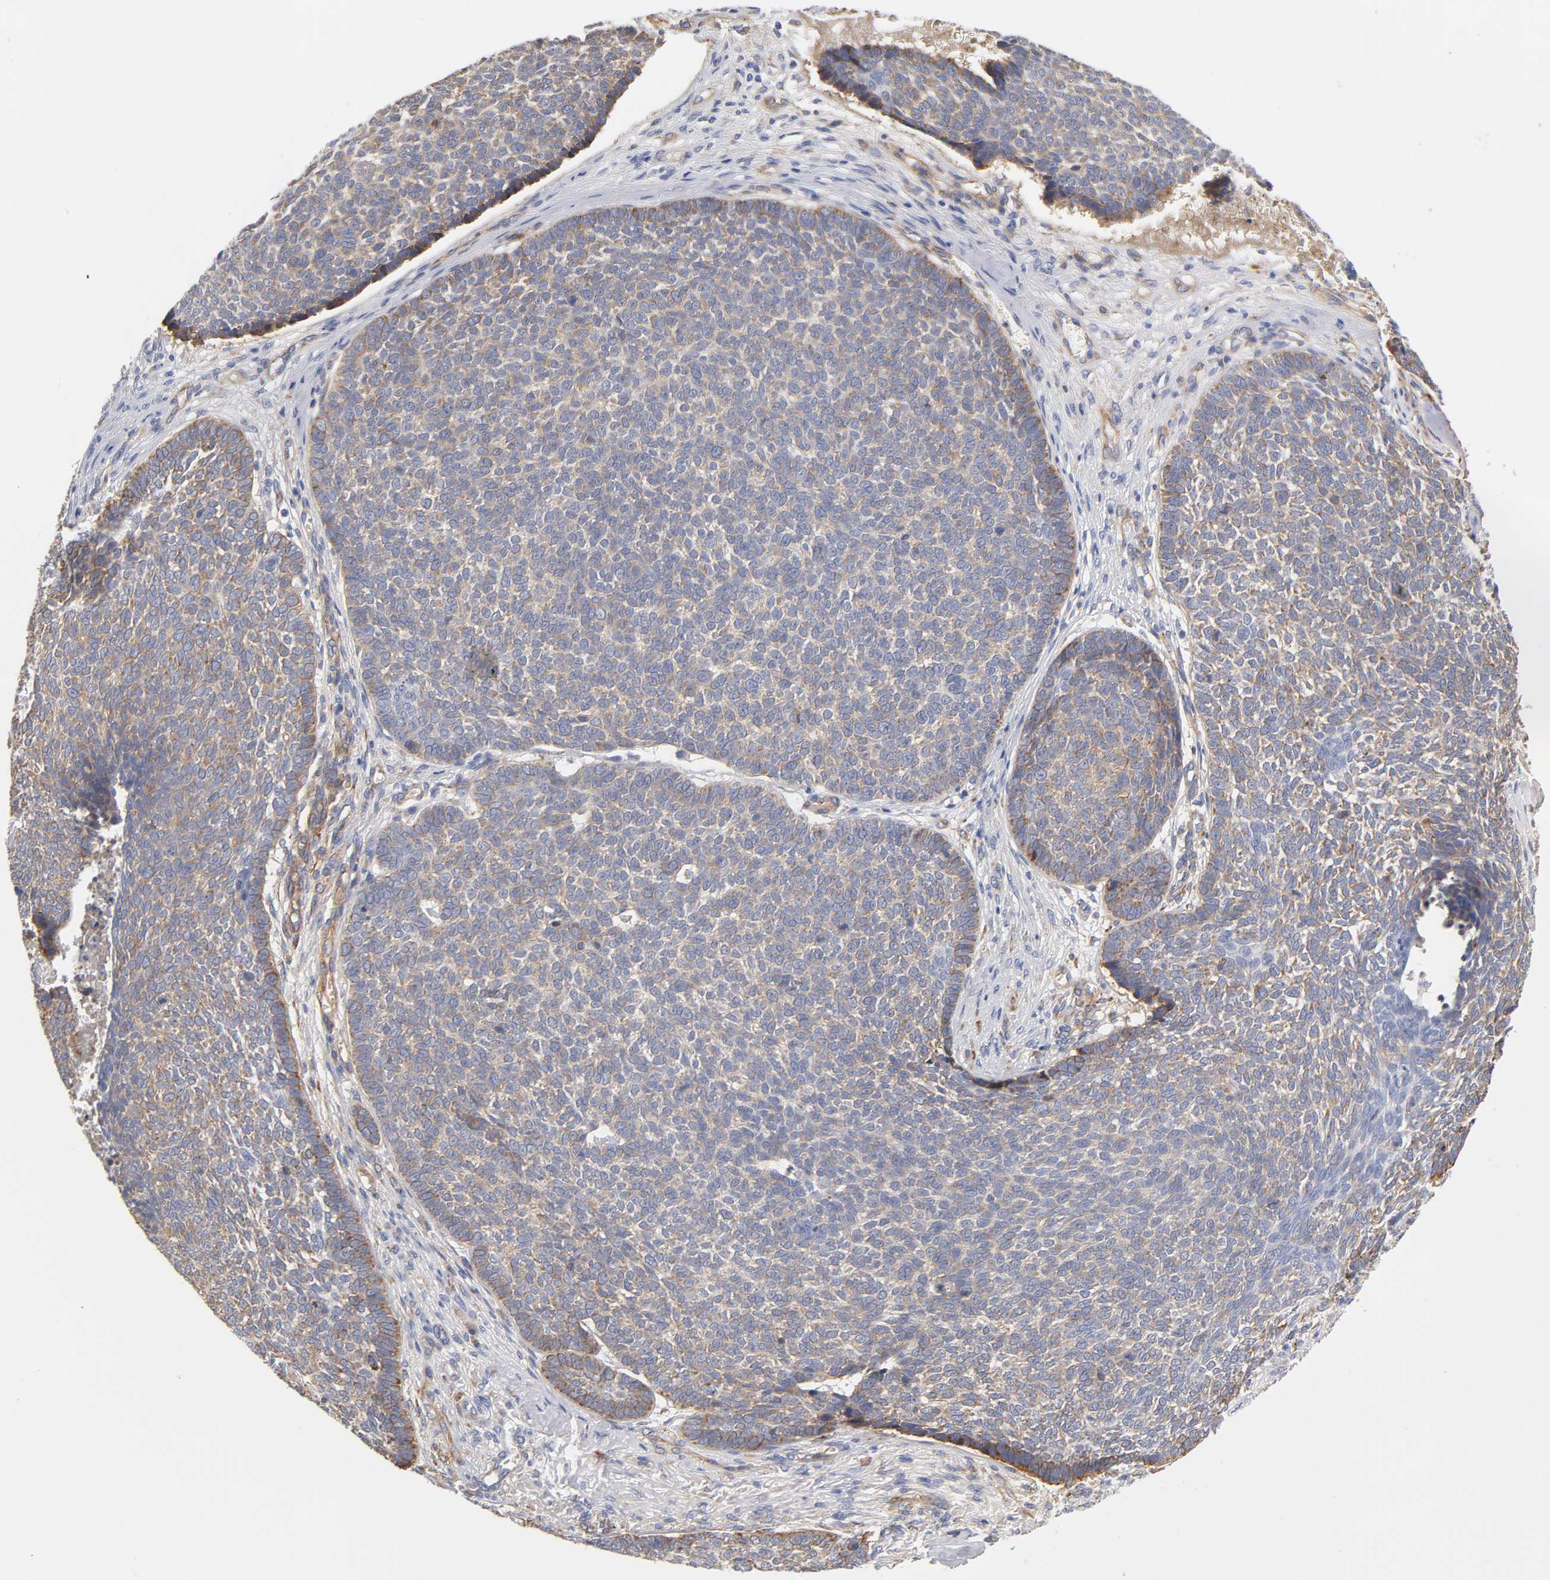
{"staining": {"intensity": "weak", "quantity": ">75%", "location": "cytoplasmic/membranous"}, "tissue": "skin cancer", "cell_type": "Tumor cells", "image_type": "cancer", "snomed": [{"axis": "morphology", "description": "Basal cell carcinoma"}, {"axis": "topography", "description": "Skin"}], "caption": "This photomicrograph reveals IHC staining of human basal cell carcinoma (skin), with low weak cytoplasmic/membranous expression in about >75% of tumor cells.", "gene": "LAMB1", "patient": {"sex": "male", "age": 84}}